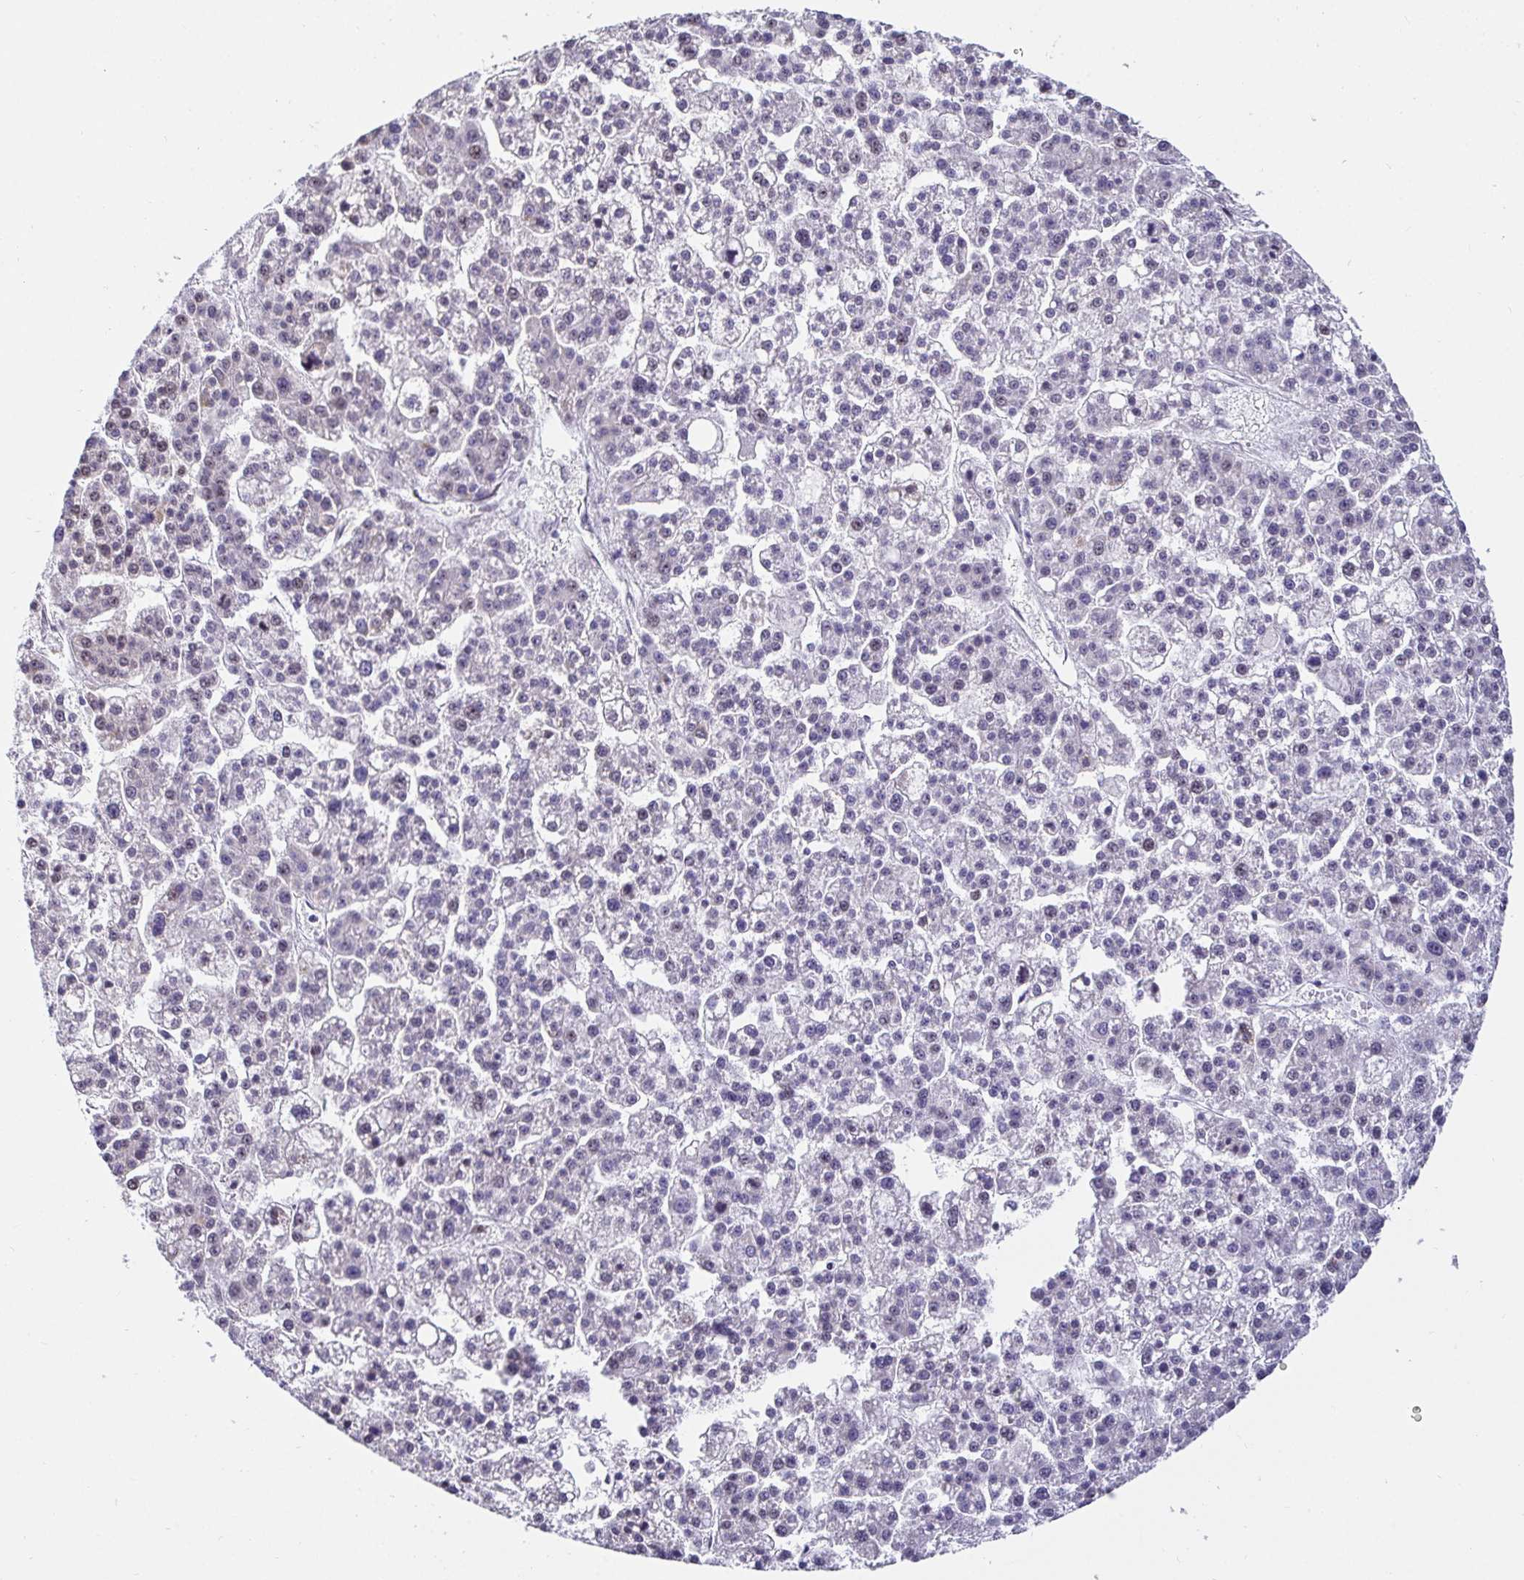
{"staining": {"intensity": "negative", "quantity": "none", "location": "none"}, "tissue": "liver cancer", "cell_type": "Tumor cells", "image_type": "cancer", "snomed": [{"axis": "morphology", "description": "Carcinoma, Hepatocellular, NOS"}, {"axis": "topography", "description": "Liver"}], "caption": "The histopathology image displays no staining of tumor cells in liver cancer (hepatocellular carcinoma). (DAB (3,3'-diaminobenzidine) immunohistochemistry (IHC) visualized using brightfield microscopy, high magnification).", "gene": "ANLN", "patient": {"sex": "female", "age": 58}}